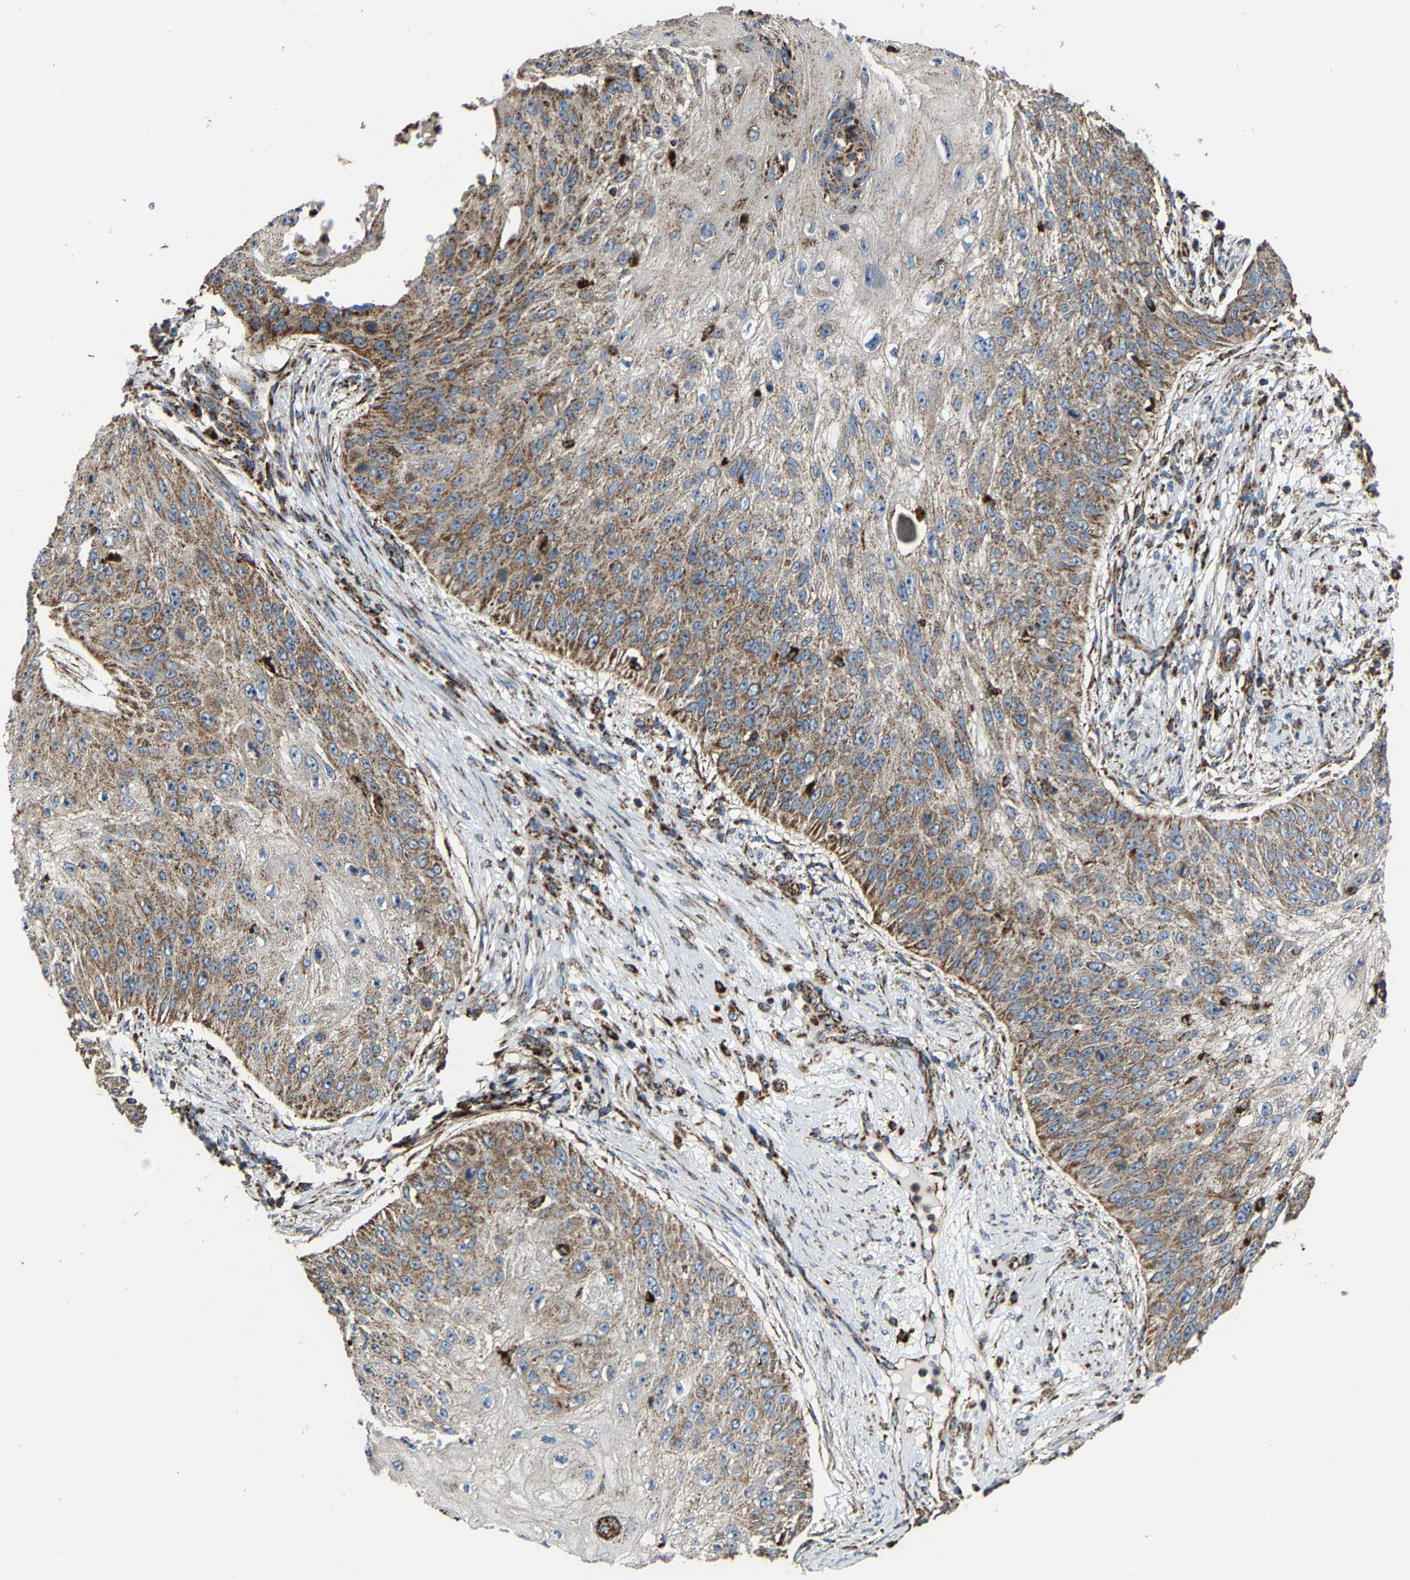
{"staining": {"intensity": "moderate", "quantity": ">75%", "location": "cytoplasmic/membranous"}, "tissue": "skin cancer", "cell_type": "Tumor cells", "image_type": "cancer", "snomed": [{"axis": "morphology", "description": "Squamous cell carcinoma, NOS"}, {"axis": "topography", "description": "Skin"}], "caption": "About >75% of tumor cells in human squamous cell carcinoma (skin) show moderate cytoplasmic/membranous protein staining as visualized by brown immunohistochemical staining.", "gene": "NDUFV3", "patient": {"sex": "female", "age": 80}}